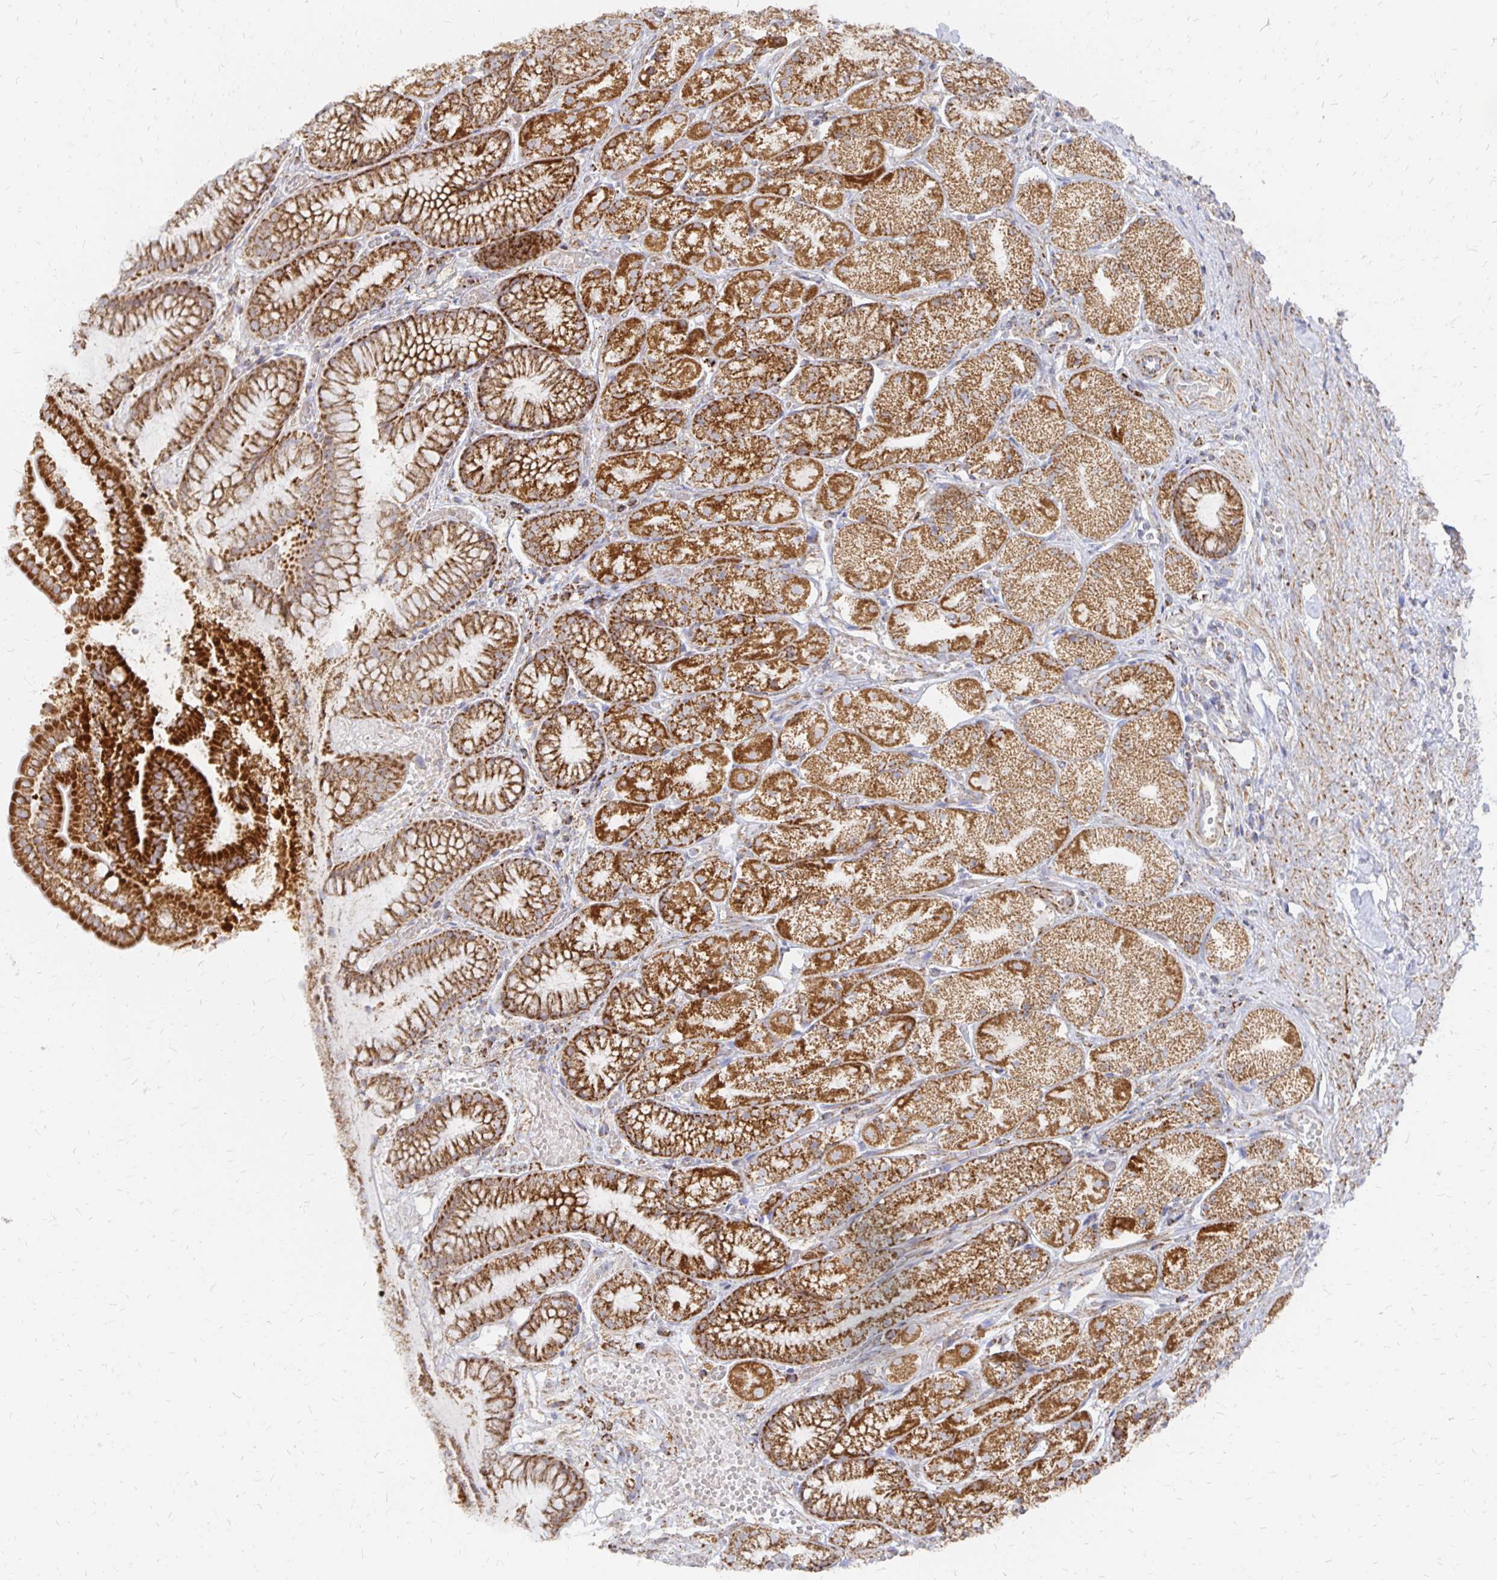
{"staining": {"intensity": "strong", "quantity": ">75%", "location": "cytoplasmic/membranous"}, "tissue": "stomach", "cell_type": "Glandular cells", "image_type": "normal", "snomed": [{"axis": "morphology", "description": "Normal tissue, NOS"}, {"axis": "topography", "description": "Stomach"}], "caption": "Immunohistochemical staining of unremarkable human stomach reveals strong cytoplasmic/membranous protein expression in approximately >75% of glandular cells. The staining was performed using DAB (3,3'-diaminobenzidine) to visualize the protein expression in brown, while the nuclei were stained in blue with hematoxylin (Magnification: 20x).", "gene": "STOML2", "patient": {"sex": "male", "age": 70}}